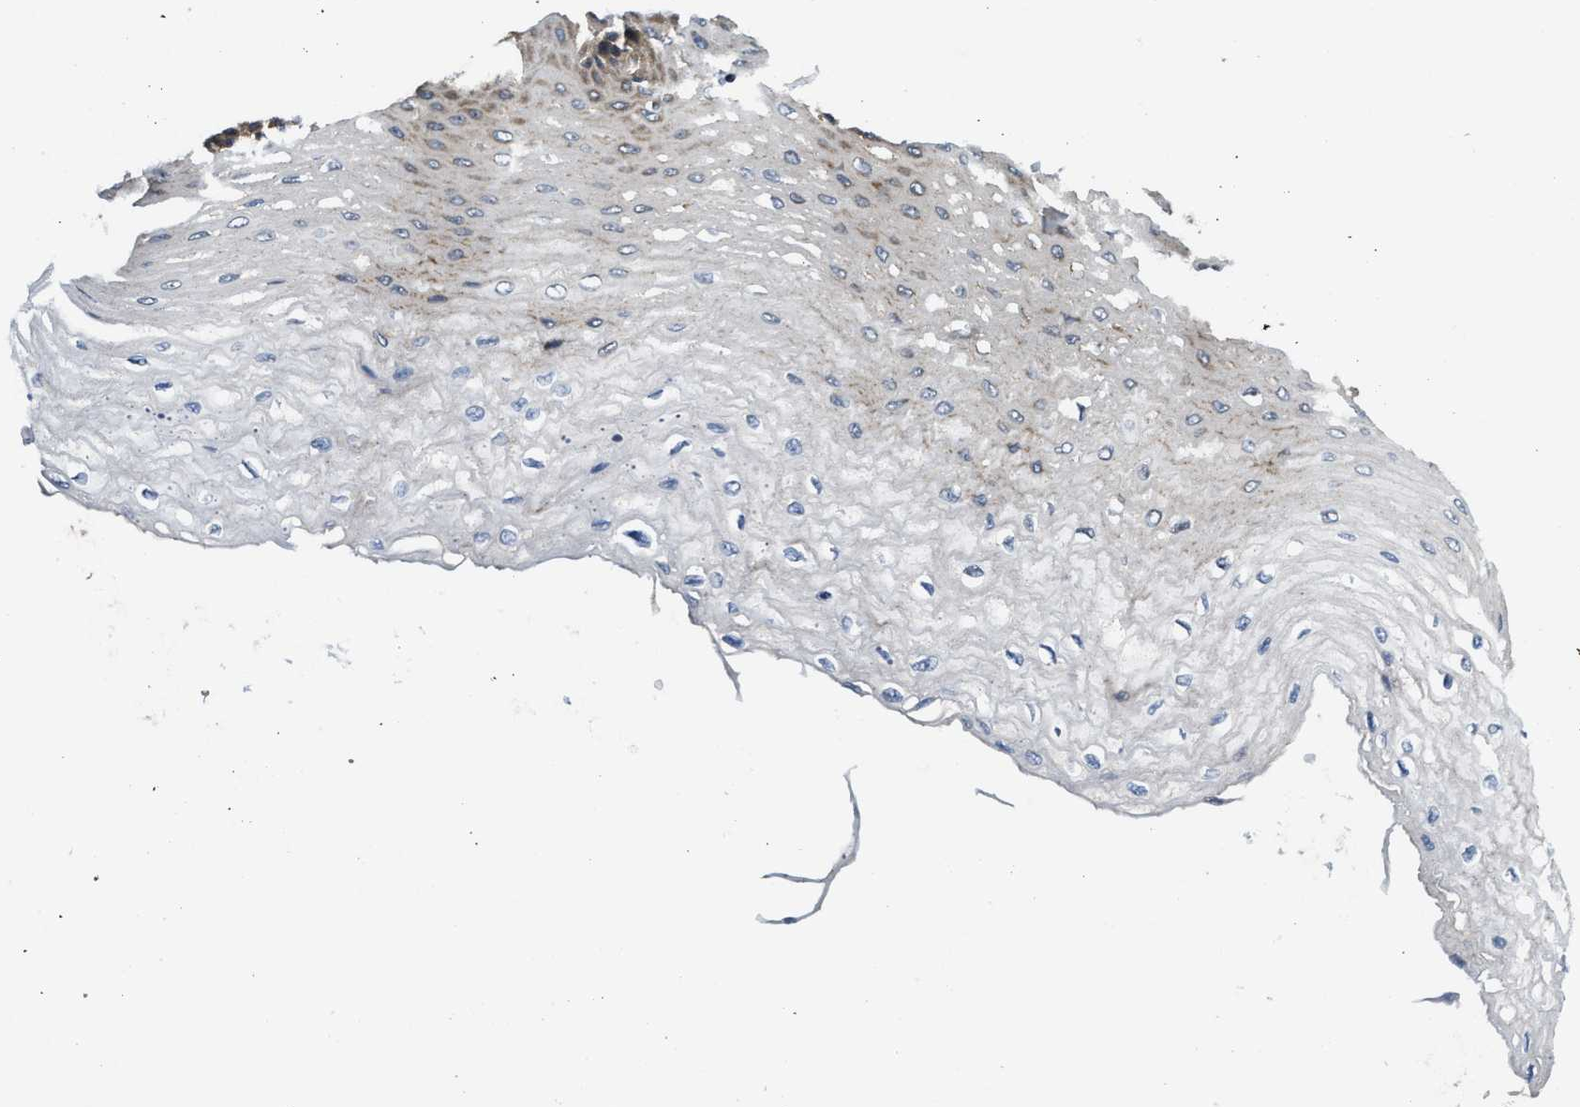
{"staining": {"intensity": "moderate", "quantity": "25%-75%", "location": "cytoplasmic/membranous"}, "tissue": "esophagus", "cell_type": "Squamous epithelial cells", "image_type": "normal", "snomed": [{"axis": "morphology", "description": "Normal tissue, NOS"}, {"axis": "topography", "description": "Esophagus"}], "caption": "Immunohistochemistry (IHC) photomicrograph of benign esophagus: human esophagus stained using immunohistochemistry displays medium levels of moderate protein expression localized specifically in the cytoplasmic/membranous of squamous epithelial cells, appearing as a cytoplasmic/membranous brown color.", "gene": "PNPLA8", "patient": {"sex": "female", "age": 72}}